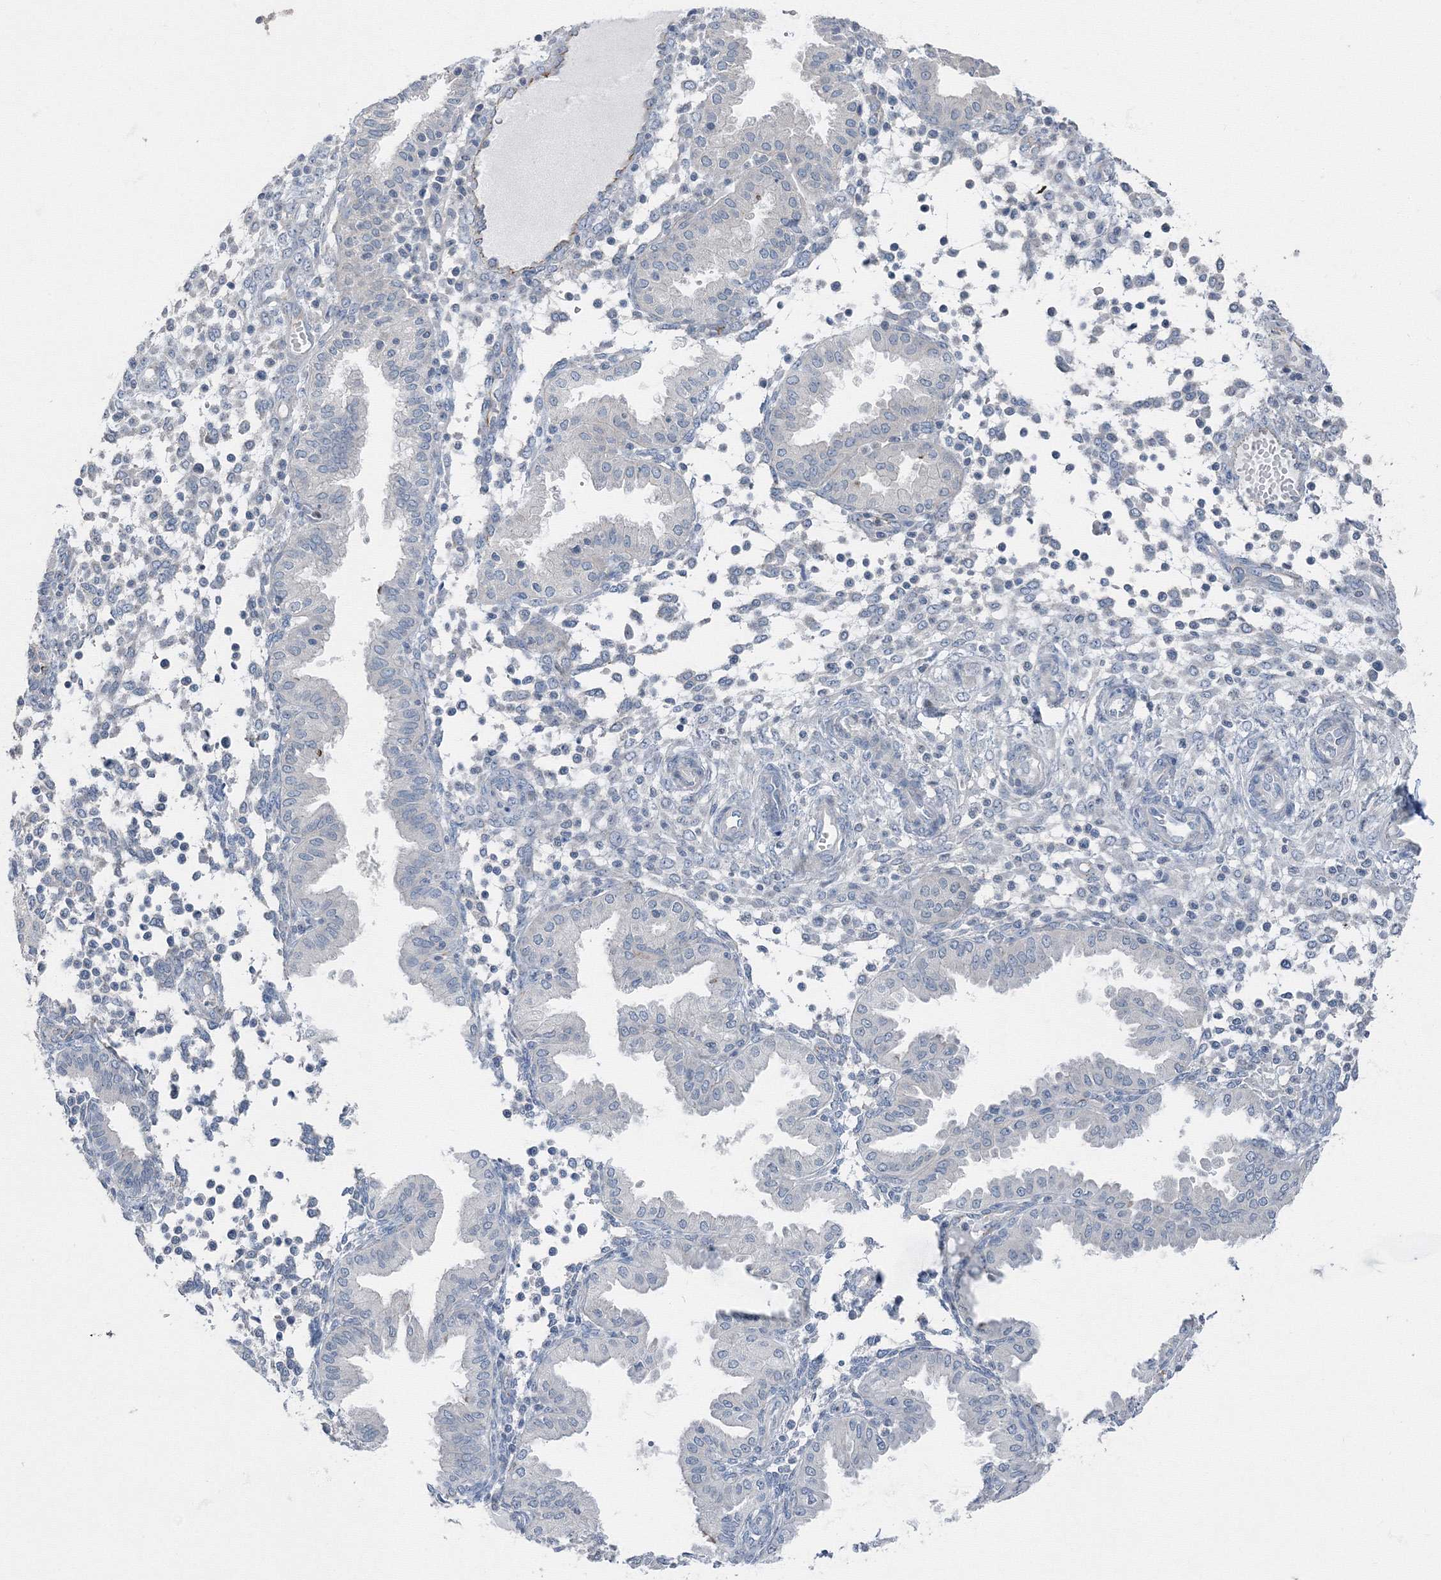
{"staining": {"intensity": "negative", "quantity": "none", "location": "none"}, "tissue": "endometrium", "cell_type": "Cells in endometrial stroma", "image_type": "normal", "snomed": [{"axis": "morphology", "description": "Normal tissue, NOS"}, {"axis": "topography", "description": "Endometrium"}], "caption": "Immunohistochemistry photomicrograph of normal endometrium: human endometrium stained with DAB (3,3'-diaminobenzidine) shows no significant protein expression in cells in endometrial stroma.", "gene": "AASDH", "patient": {"sex": "female", "age": 53}}